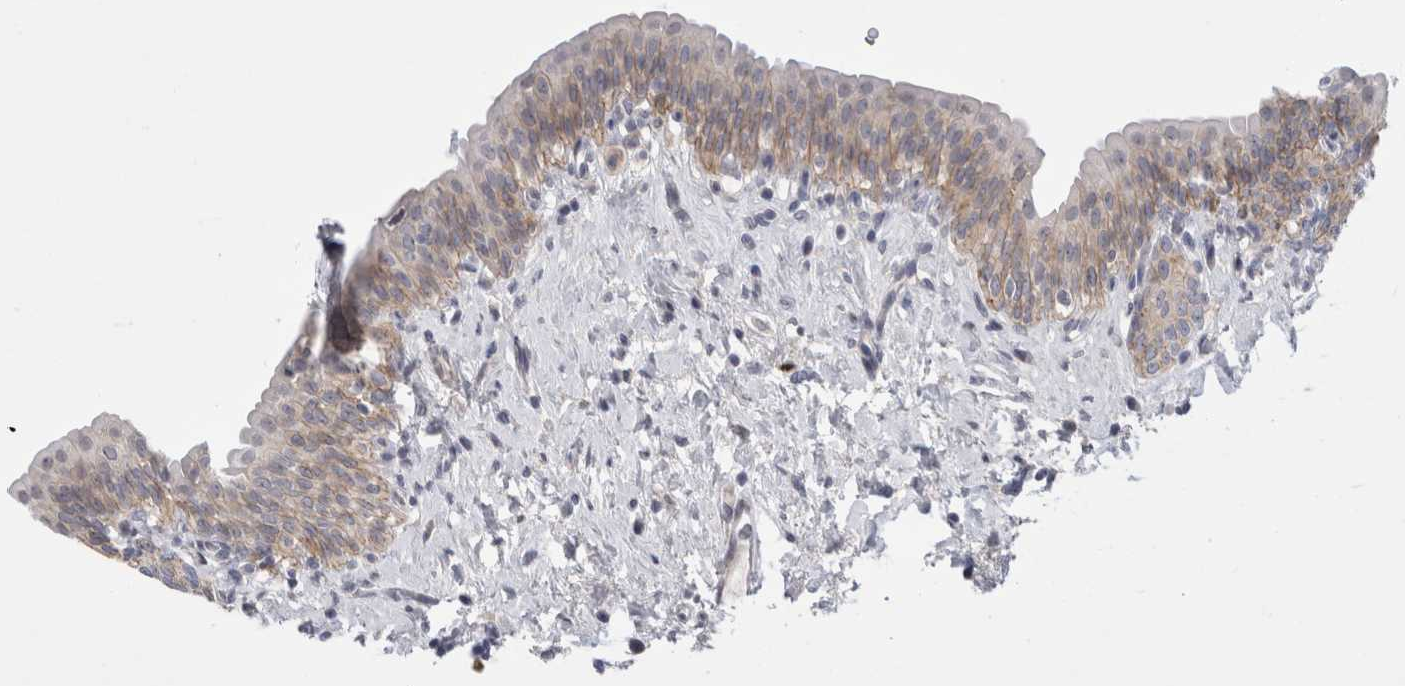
{"staining": {"intensity": "moderate", "quantity": ">75%", "location": "cytoplasmic/membranous"}, "tissue": "urinary bladder", "cell_type": "Urothelial cells", "image_type": "normal", "snomed": [{"axis": "morphology", "description": "Normal tissue, NOS"}, {"axis": "topography", "description": "Urinary bladder"}], "caption": "Urothelial cells demonstrate medium levels of moderate cytoplasmic/membranous expression in about >75% of cells in benign urinary bladder.", "gene": "VANGL1", "patient": {"sex": "male", "age": 83}}